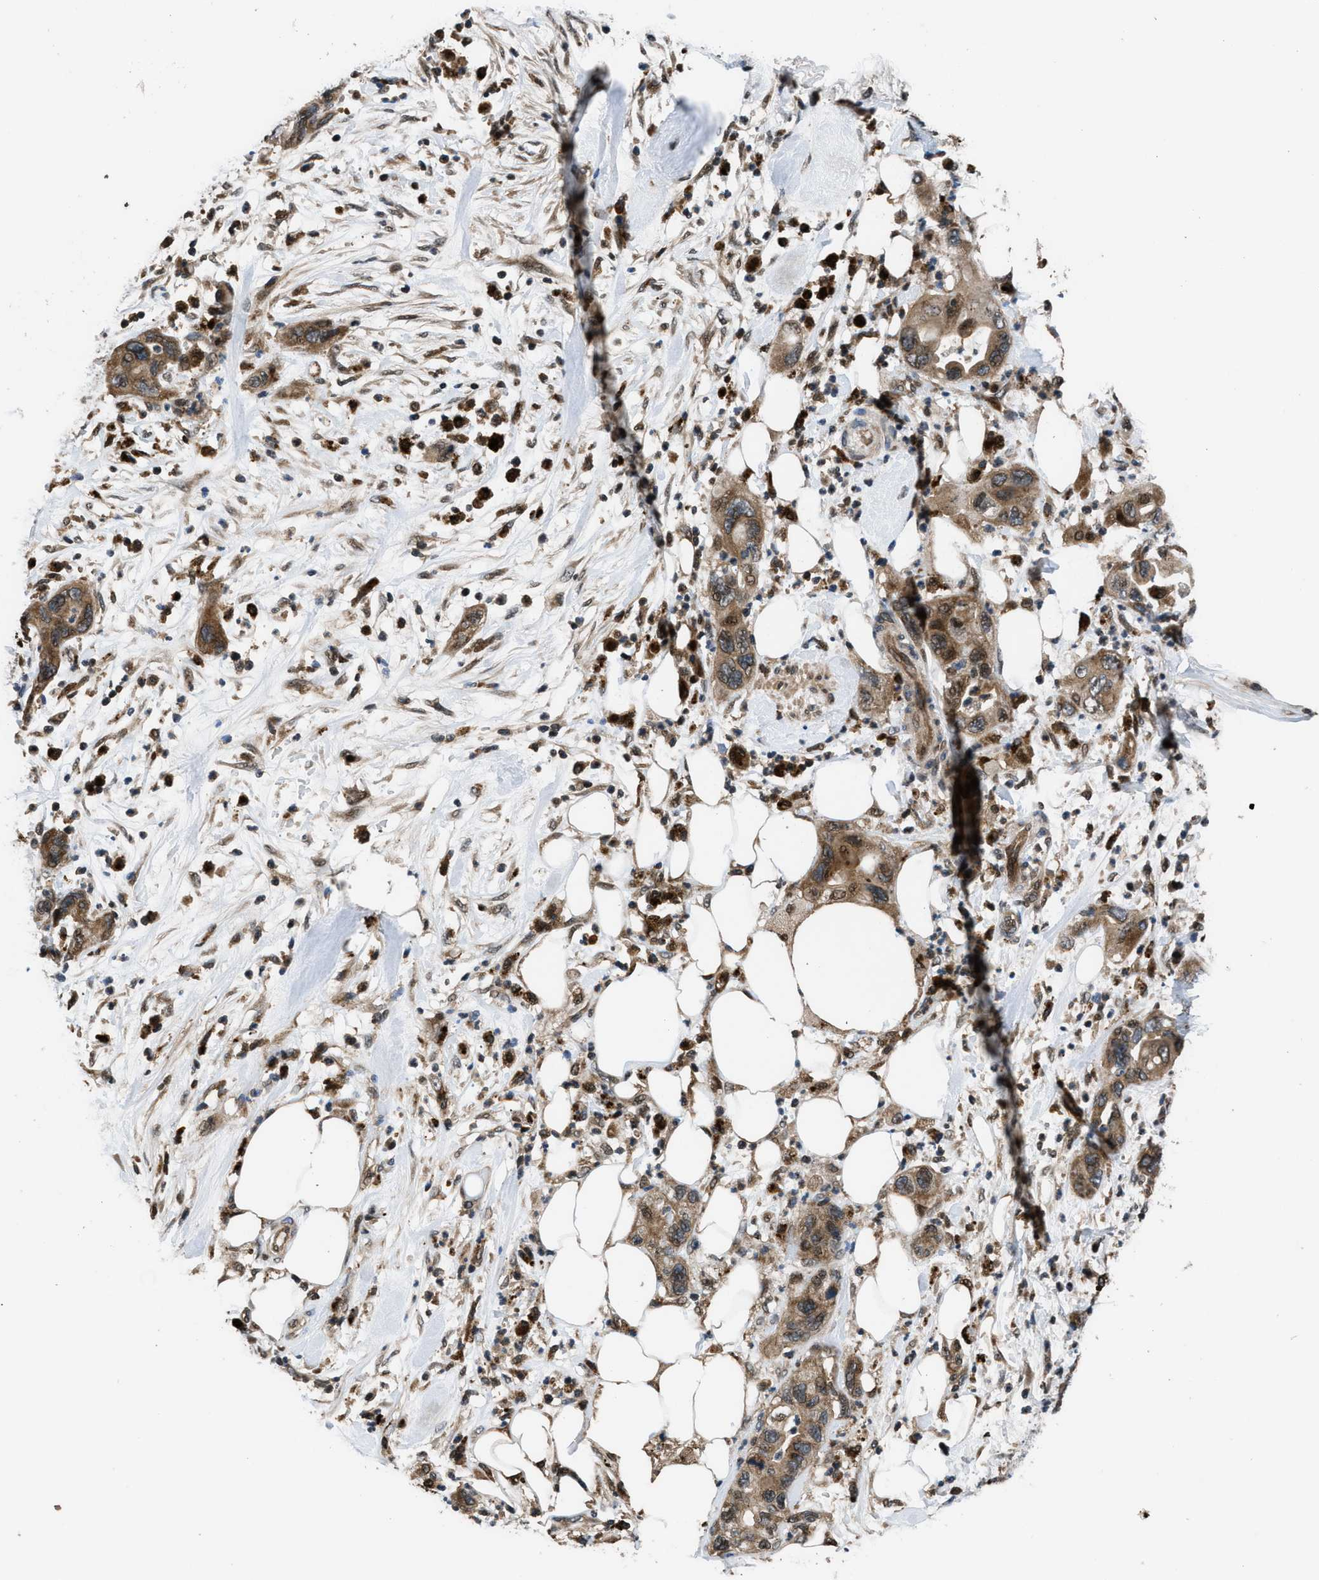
{"staining": {"intensity": "moderate", "quantity": ">75%", "location": "cytoplasmic/membranous"}, "tissue": "pancreatic cancer", "cell_type": "Tumor cells", "image_type": "cancer", "snomed": [{"axis": "morphology", "description": "Adenocarcinoma, NOS"}, {"axis": "topography", "description": "Pancreas"}], "caption": "The histopathology image reveals staining of pancreatic cancer (adenocarcinoma), revealing moderate cytoplasmic/membranous protein positivity (brown color) within tumor cells. The protein of interest is stained brown, and the nuclei are stained in blue (DAB (3,3'-diaminobenzidine) IHC with brightfield microscopy, high magnification).", "gene": "CTBS", "patient": {"sex": "female", "age": 71}}